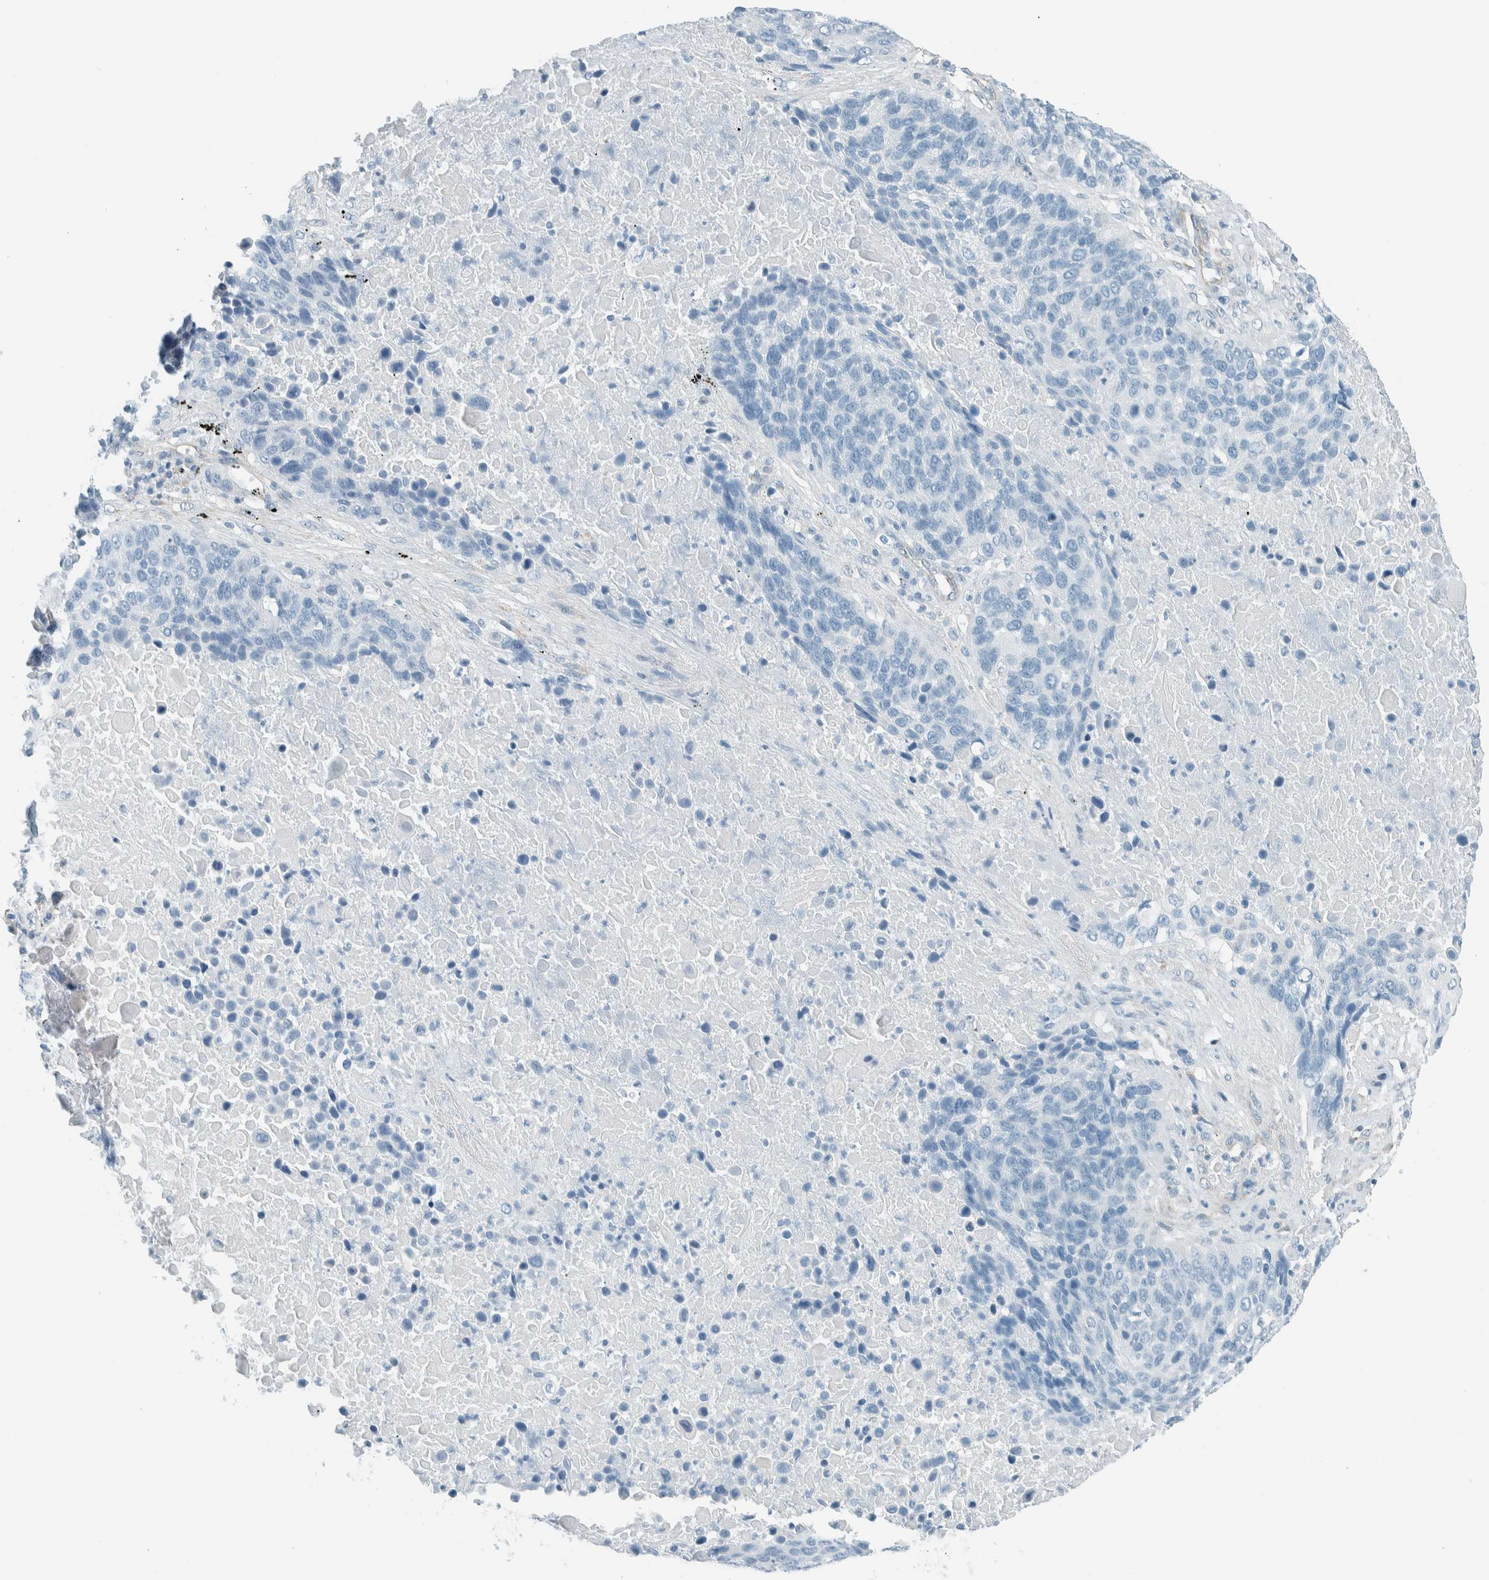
{"staining": {"intensity": "negative", "quantity": "none", "location": "none"}, "tissue": "lung cancer", "cell_type": "Tumor cells", "image_type": "cancer", "snomed": [{"axis": "morphology", "description": "Squamous cell carcinoma, NOS"}, {"axis": "topography", "description": "Lung"}], "caption": "Protein analysis of lung squamous cell carcinoma exhibits no significant staining in tumor cells. (Brightfield microscopy of DAB (3,3'-diaminobenzidine) IHC at high magnification).", "gene": "ALDH7A1", "patient": {"sex": "male", "age": 66}}